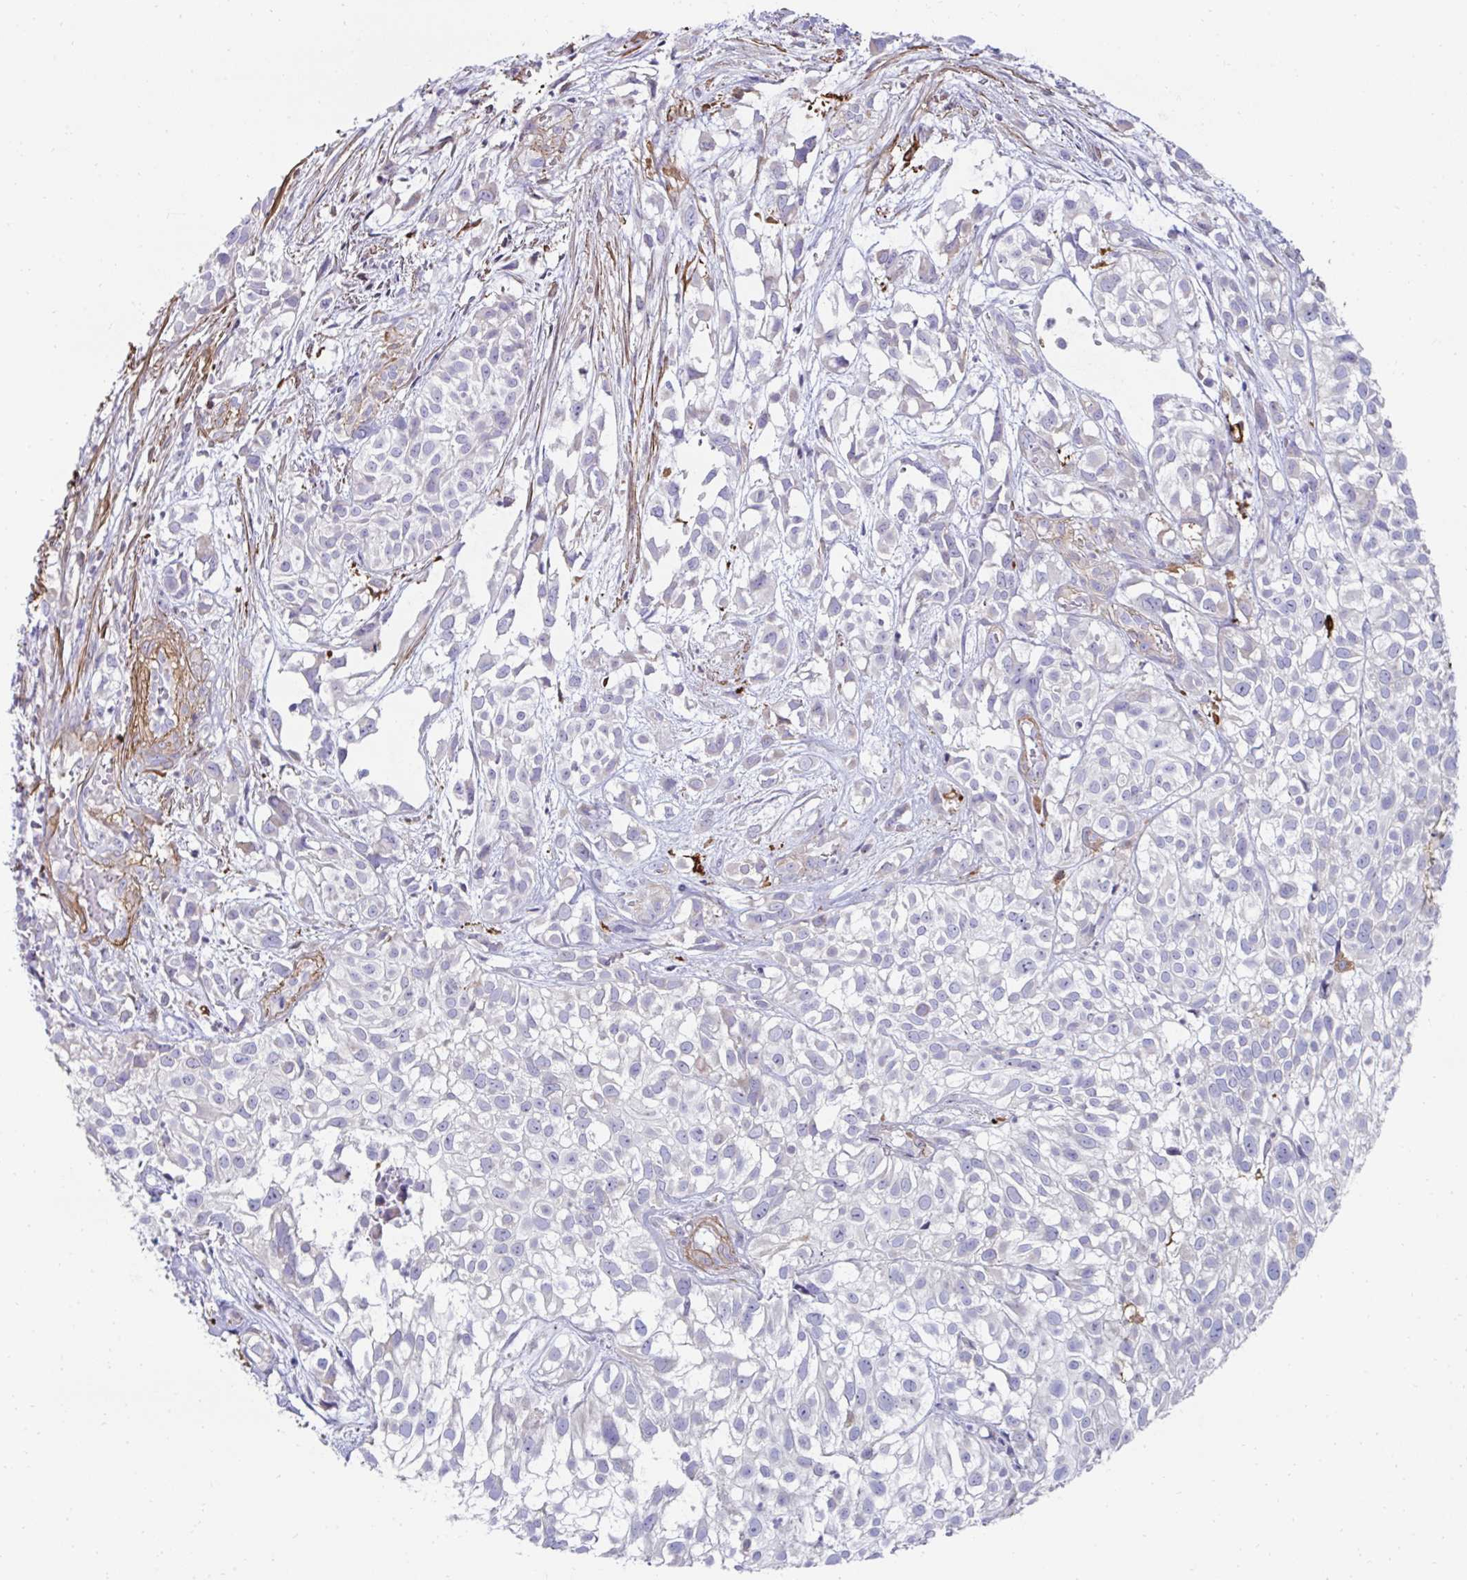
{"staining": {"intensity": "negative", "quantity": "none", "location": "none"}, "tissue": "urothelial cancer", "cell_type": "Tumor cells", "image_type": "cancer", "snomed": [{"axis": "morphology", "description": "Urothelial carcinoma, High grade"}, {"axis": "topography", "description": "Urinary bladder"}], "caption": "High power microscopy image of an immunohistochemistry (IHC) image of urothelial carcinoma (high-grade), revealing no significant expression in tumor cells. Nuclei are stained in blue.", "gene": "FBXL13", "patient": {"sex": "male", "age": 56}}